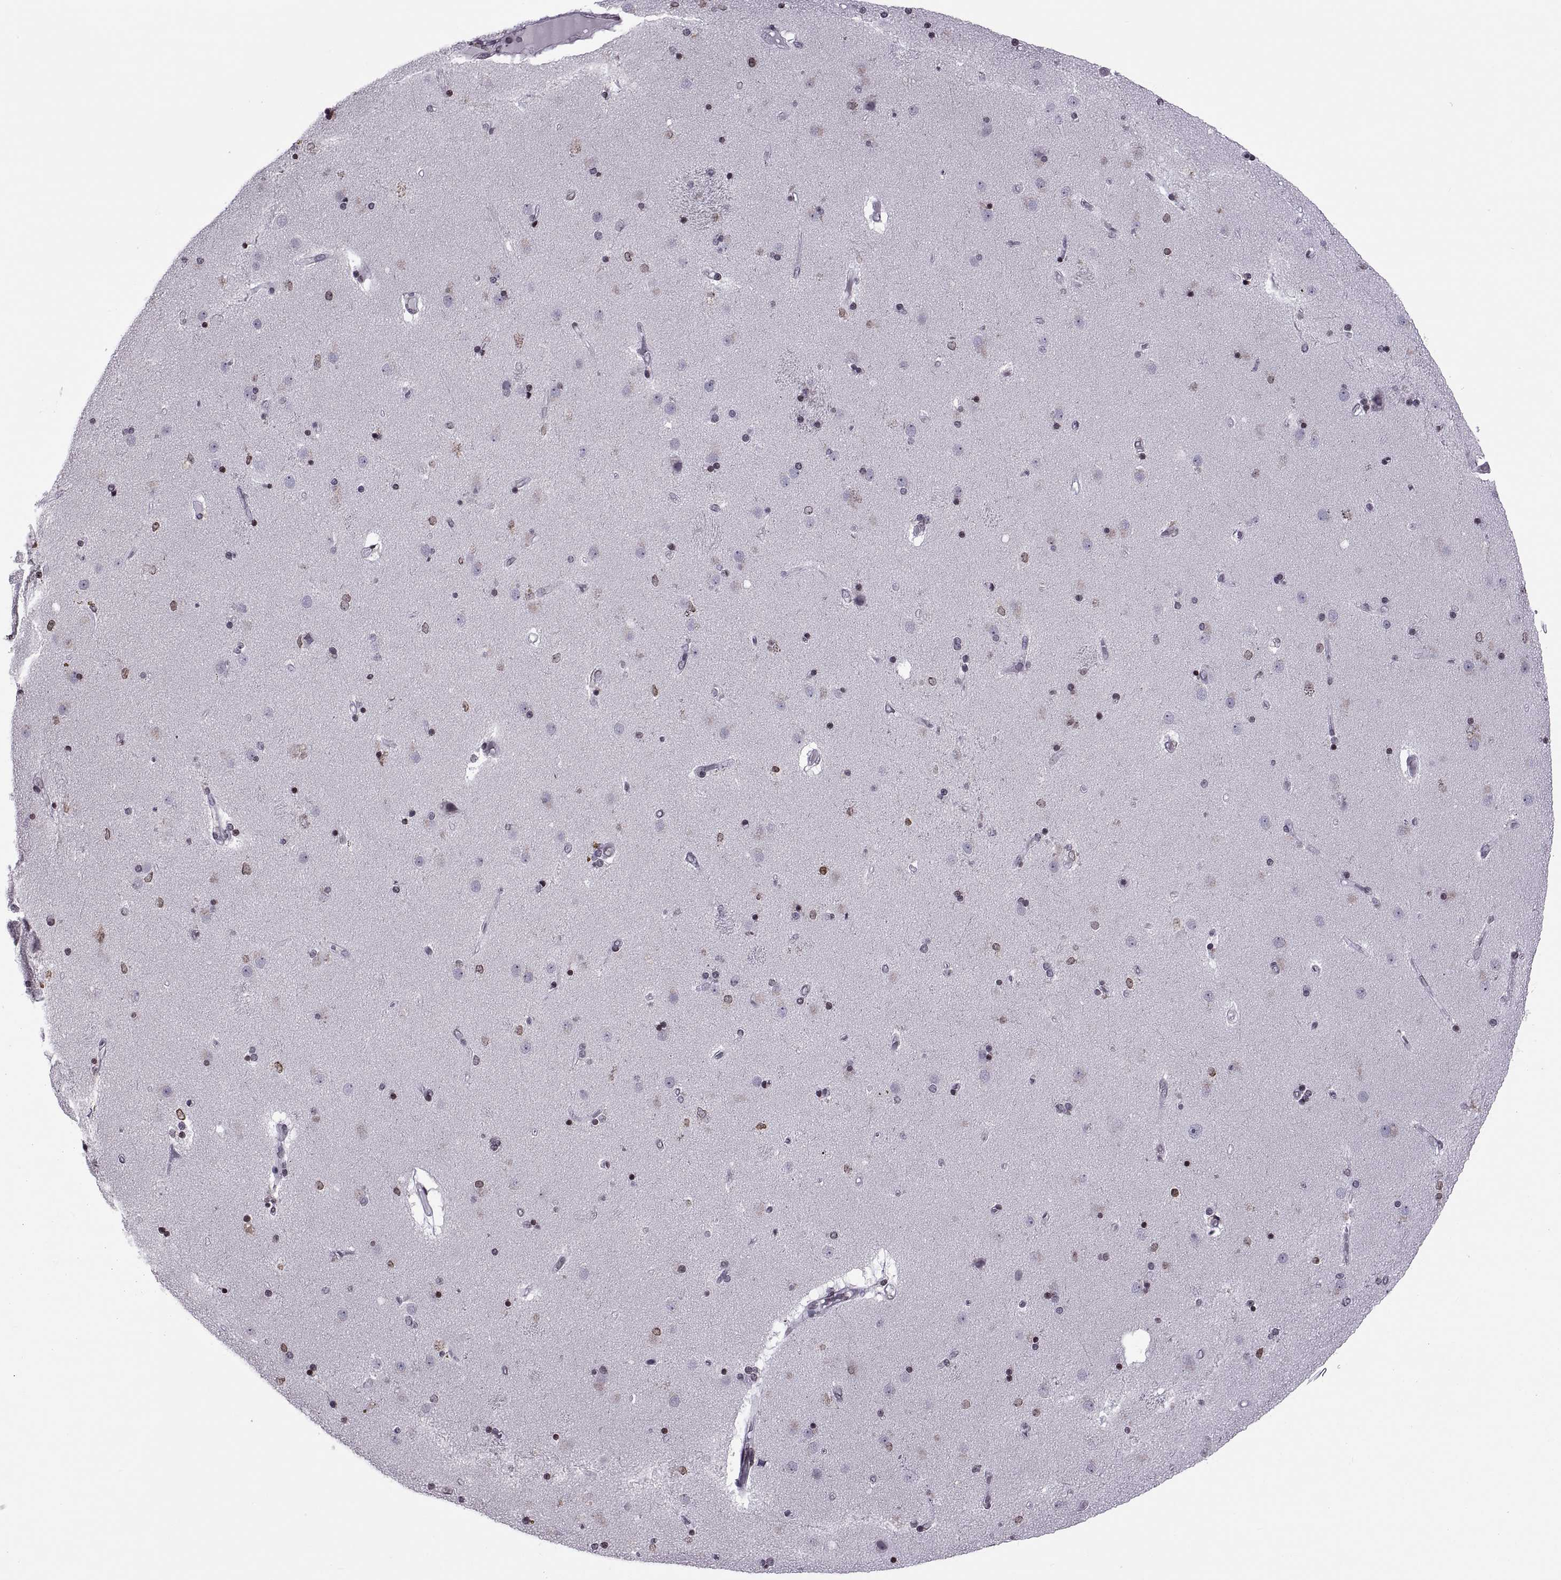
{"staining": {"intensity": "negative", "quantity": "none", "location": "none"}, "tissue": "caudate", "cell_type": "Glial cells", "image_type": "normal", "snomed": [{"axis": "morphology", "description": "Normal tissue, NOS"}, {"axis": "topography", "description": "Lateral ventricle wall"}], "caption": "An immunohistochemistry photomicrograph of benign caudate is shown. There is no staining in glial cells of caudate. (DAB IHC with hematoxylin counter stain).", "gene": "H1", "patient": {"sex": "female", "age": 71}}